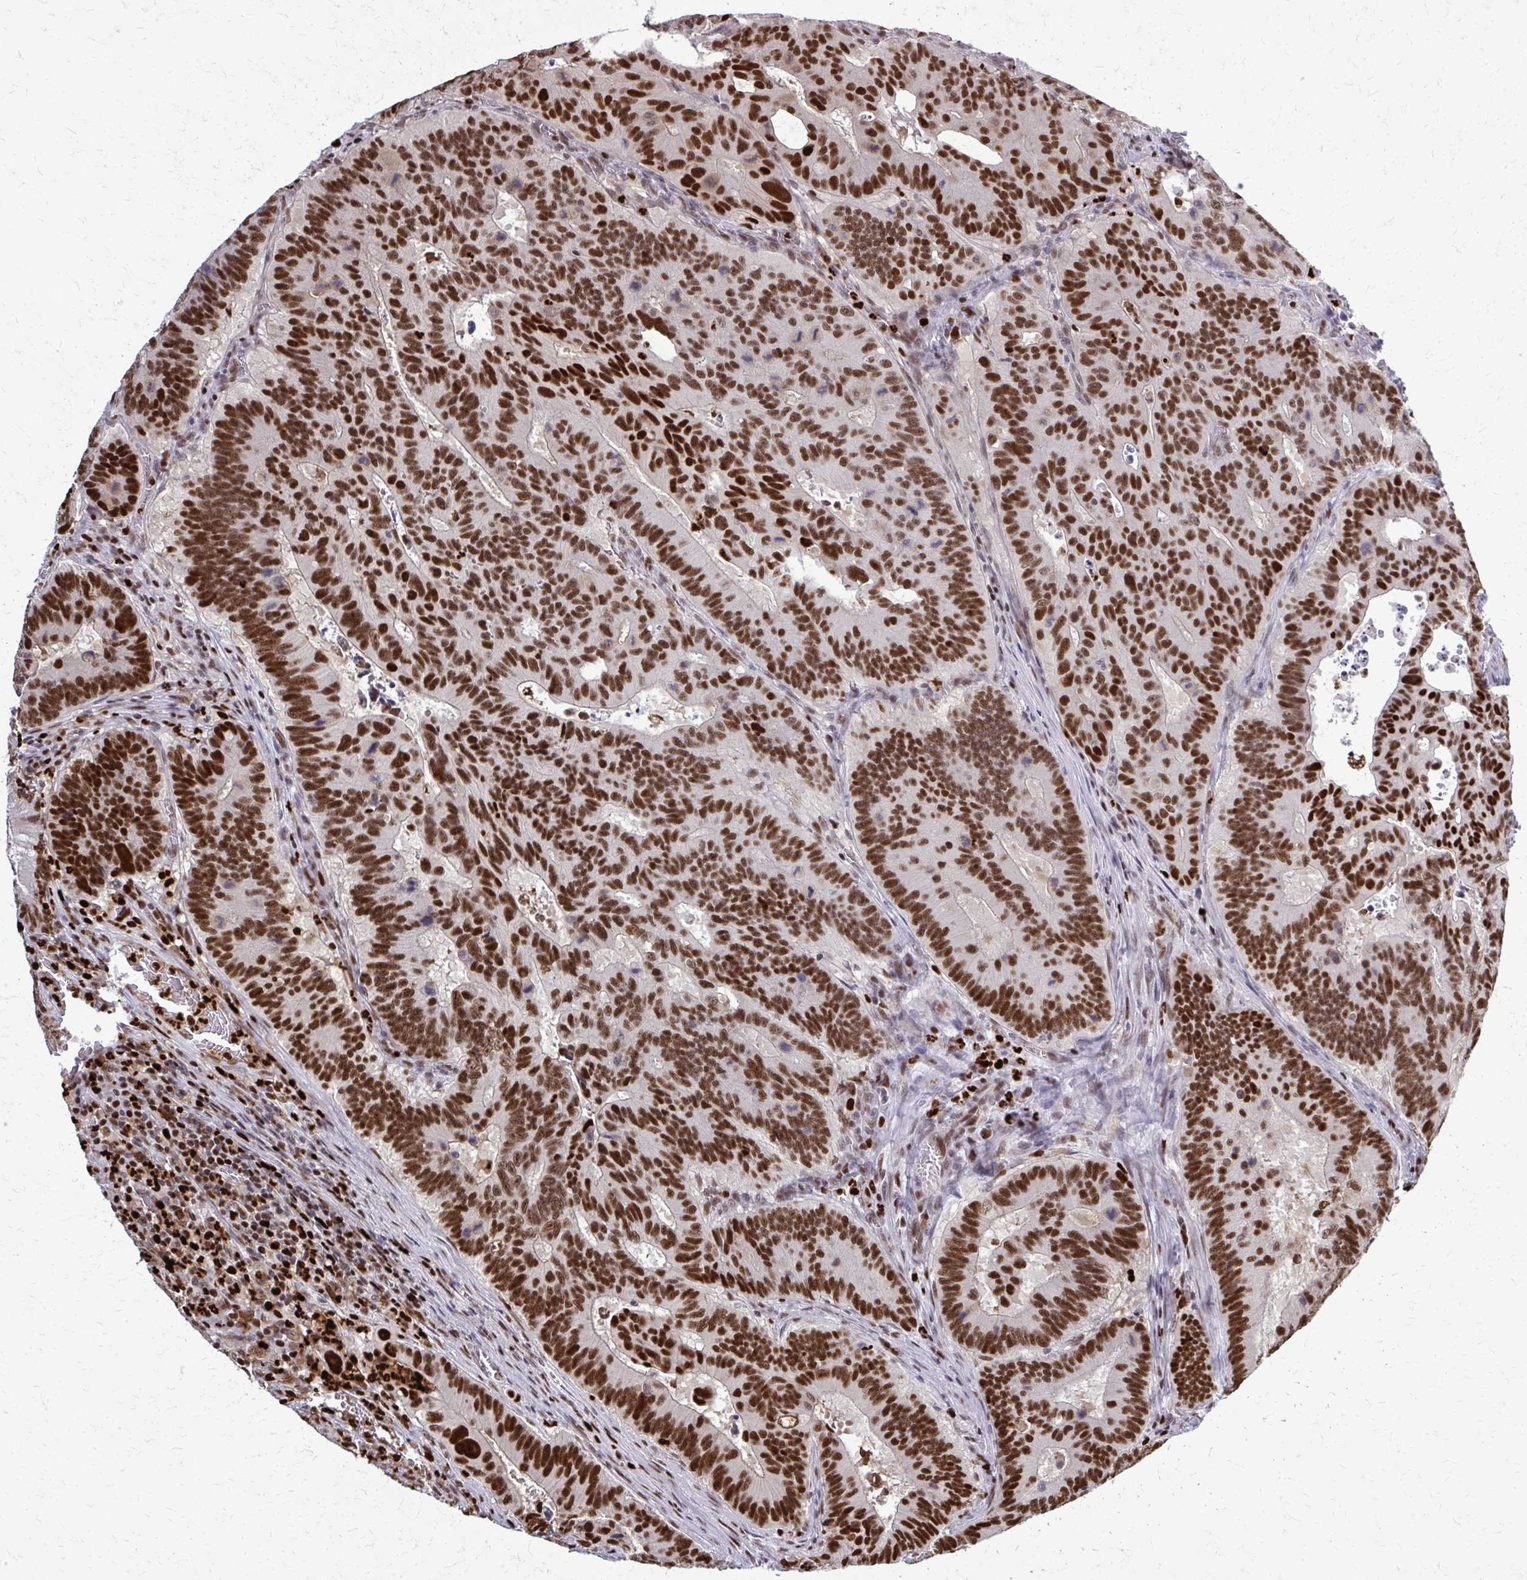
{"staining": {"intensity": "strong", "quantity": ">75%", "location": "nuclear"}, "tissue": "colorectal cancer", "cell_type": "Tumor cells", "image_type": "cancer", "snomed": [{"axis": "morphology", "description": "Adenocarcinoma, NOS"}, {"axis": "topography", "description": "Colon"}], "caption": "Strong nuclear protein expression is seen in about >75% of tumor cells in colorectal adenocarcinoma.", "gene": "ZNF559", "patient": {"sex": "male", "age": 62}}